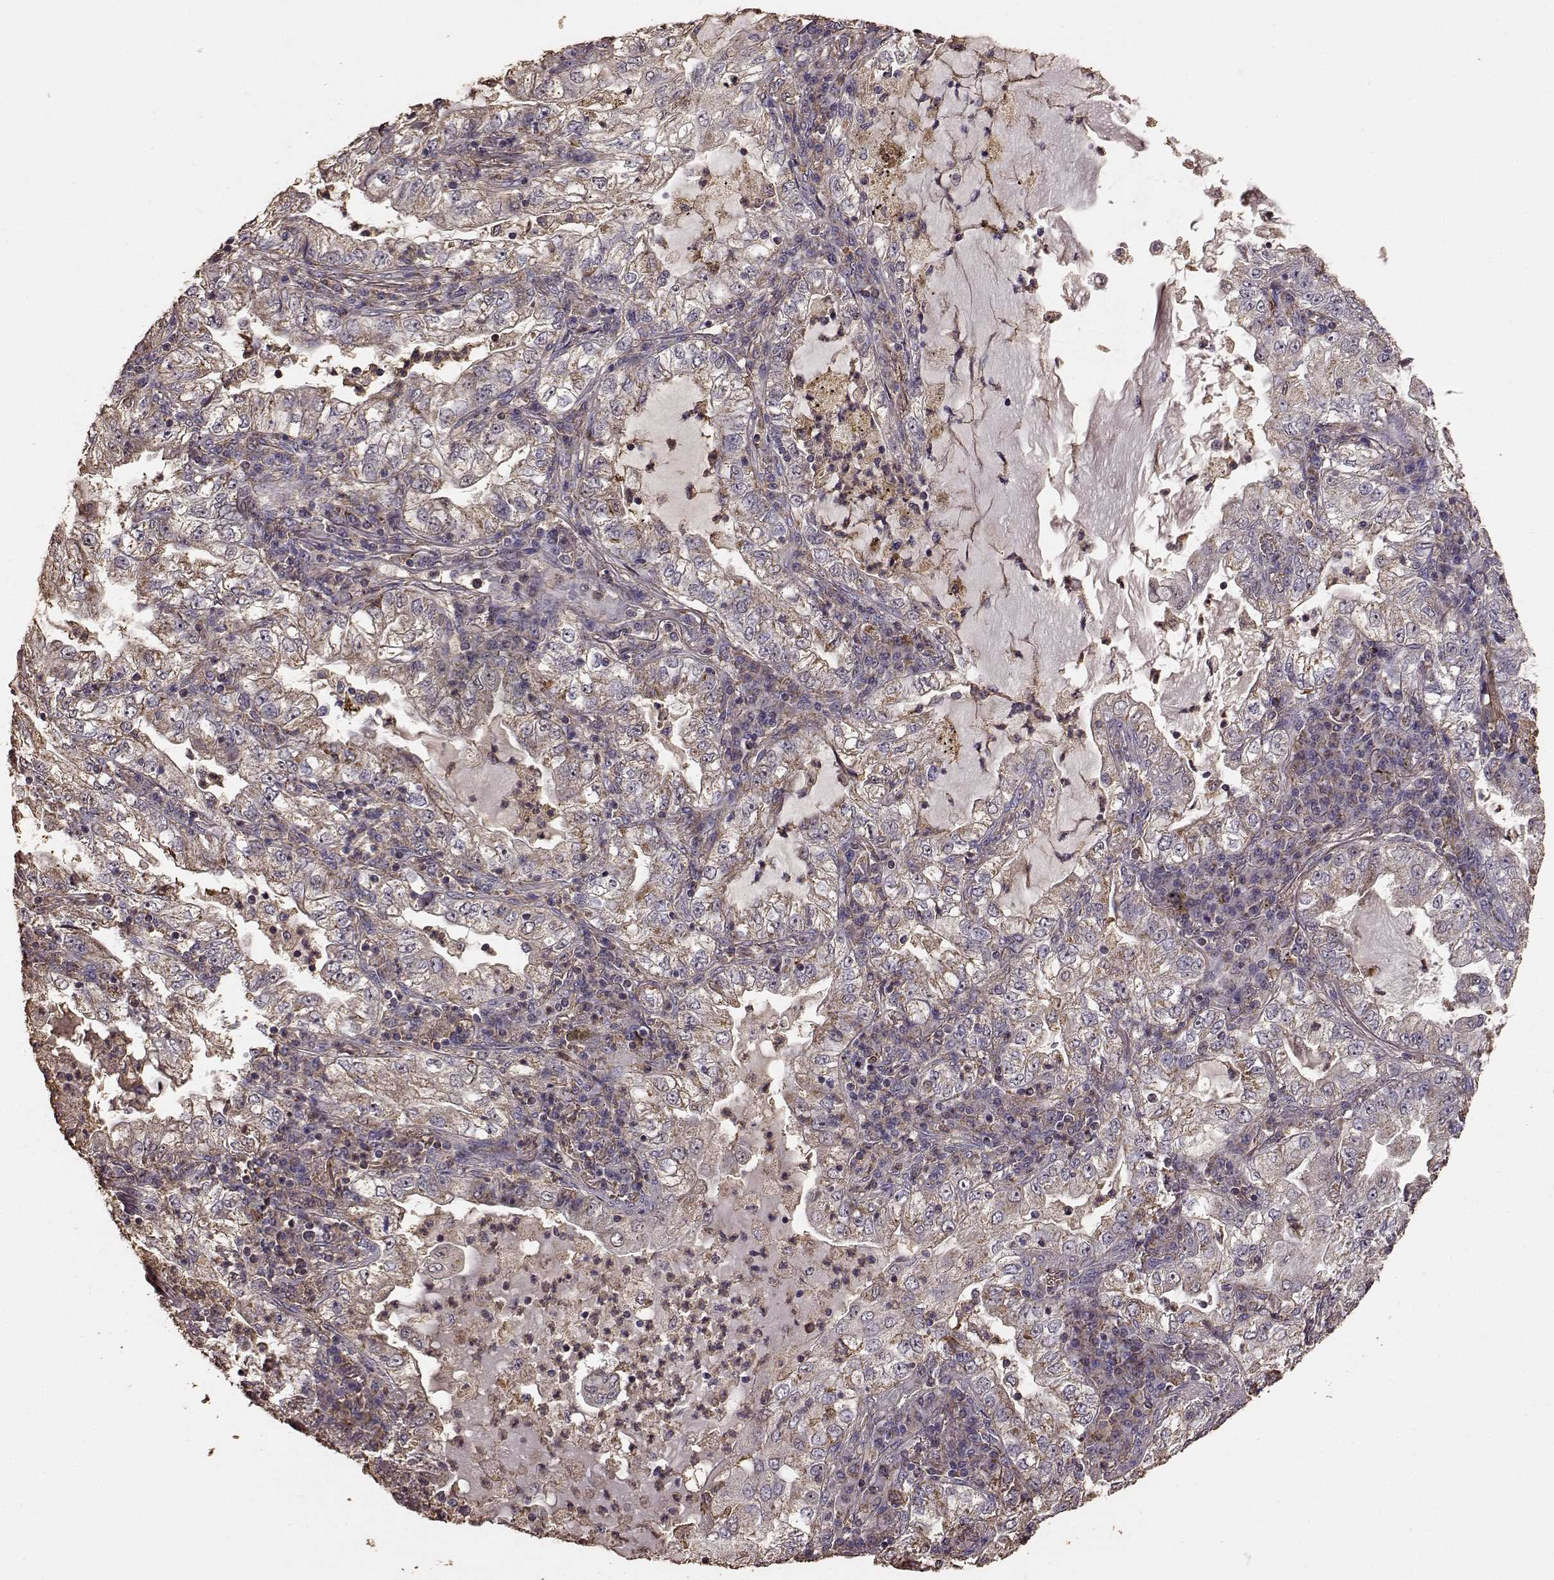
{"staining": {"intensity": "moderate", "quantity": ">75%", "location": "cytoplasmic/membranous"}, "tissue": "lung cancer", "cell_type": "Tumor cells", "image_type": "cancer", "snomed": [{"axis": "morphology", "description": "Adenocarcinoma, NOS"}, {"axis": "topography", "description": "Lung"}], "caption": "This is a micrograph of immunohistochemistry staining of lung adenocarcinoma, which shows moderate expression in the cytoplasmic/membranous of tumor cells.", "gene": "PTGES2", "patient": {"sex": "female", "age": 73}}